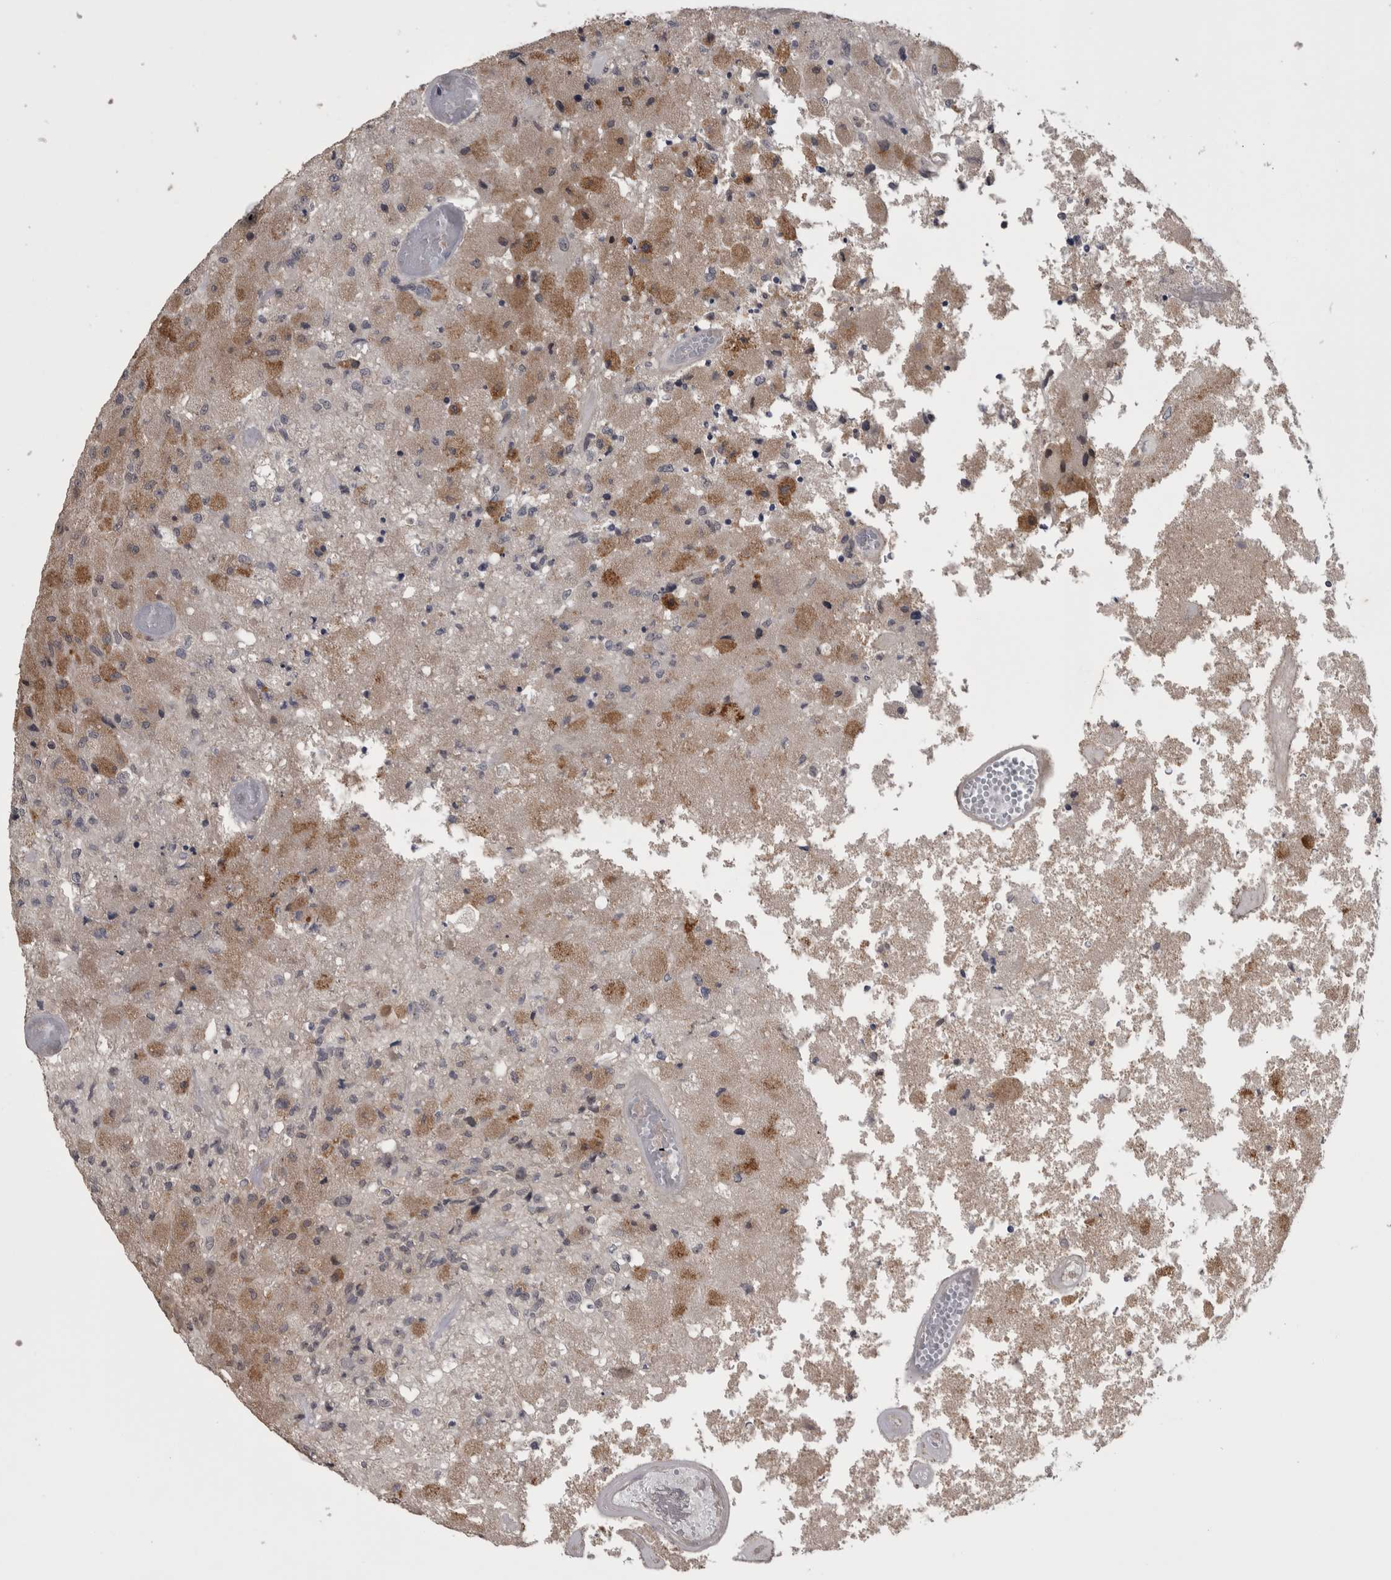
{"staining": {"intensity": "moderate", "quantity": "<25%", "location": "cytoplasmic/membranous"}, "tissue": "glioma", "cell_type": "Tumor cells", "image_type": "cancer", "snomed": [{"axis": "morphology", "description": "Normal tissue, NOS"}, {"axis": "morphology", "description": "Glioma, malignant, High grade"}, {"axis": "topography", "description": "Cerebral cortex"}], "caption": "Protein staining reveals moderate cytoplasmic/membranous positivity in approximately <25% of tumor cells in malignant high-grade glioma.", "gene": "ZNF114", "patient": {"sex": "male", "age": 77}}